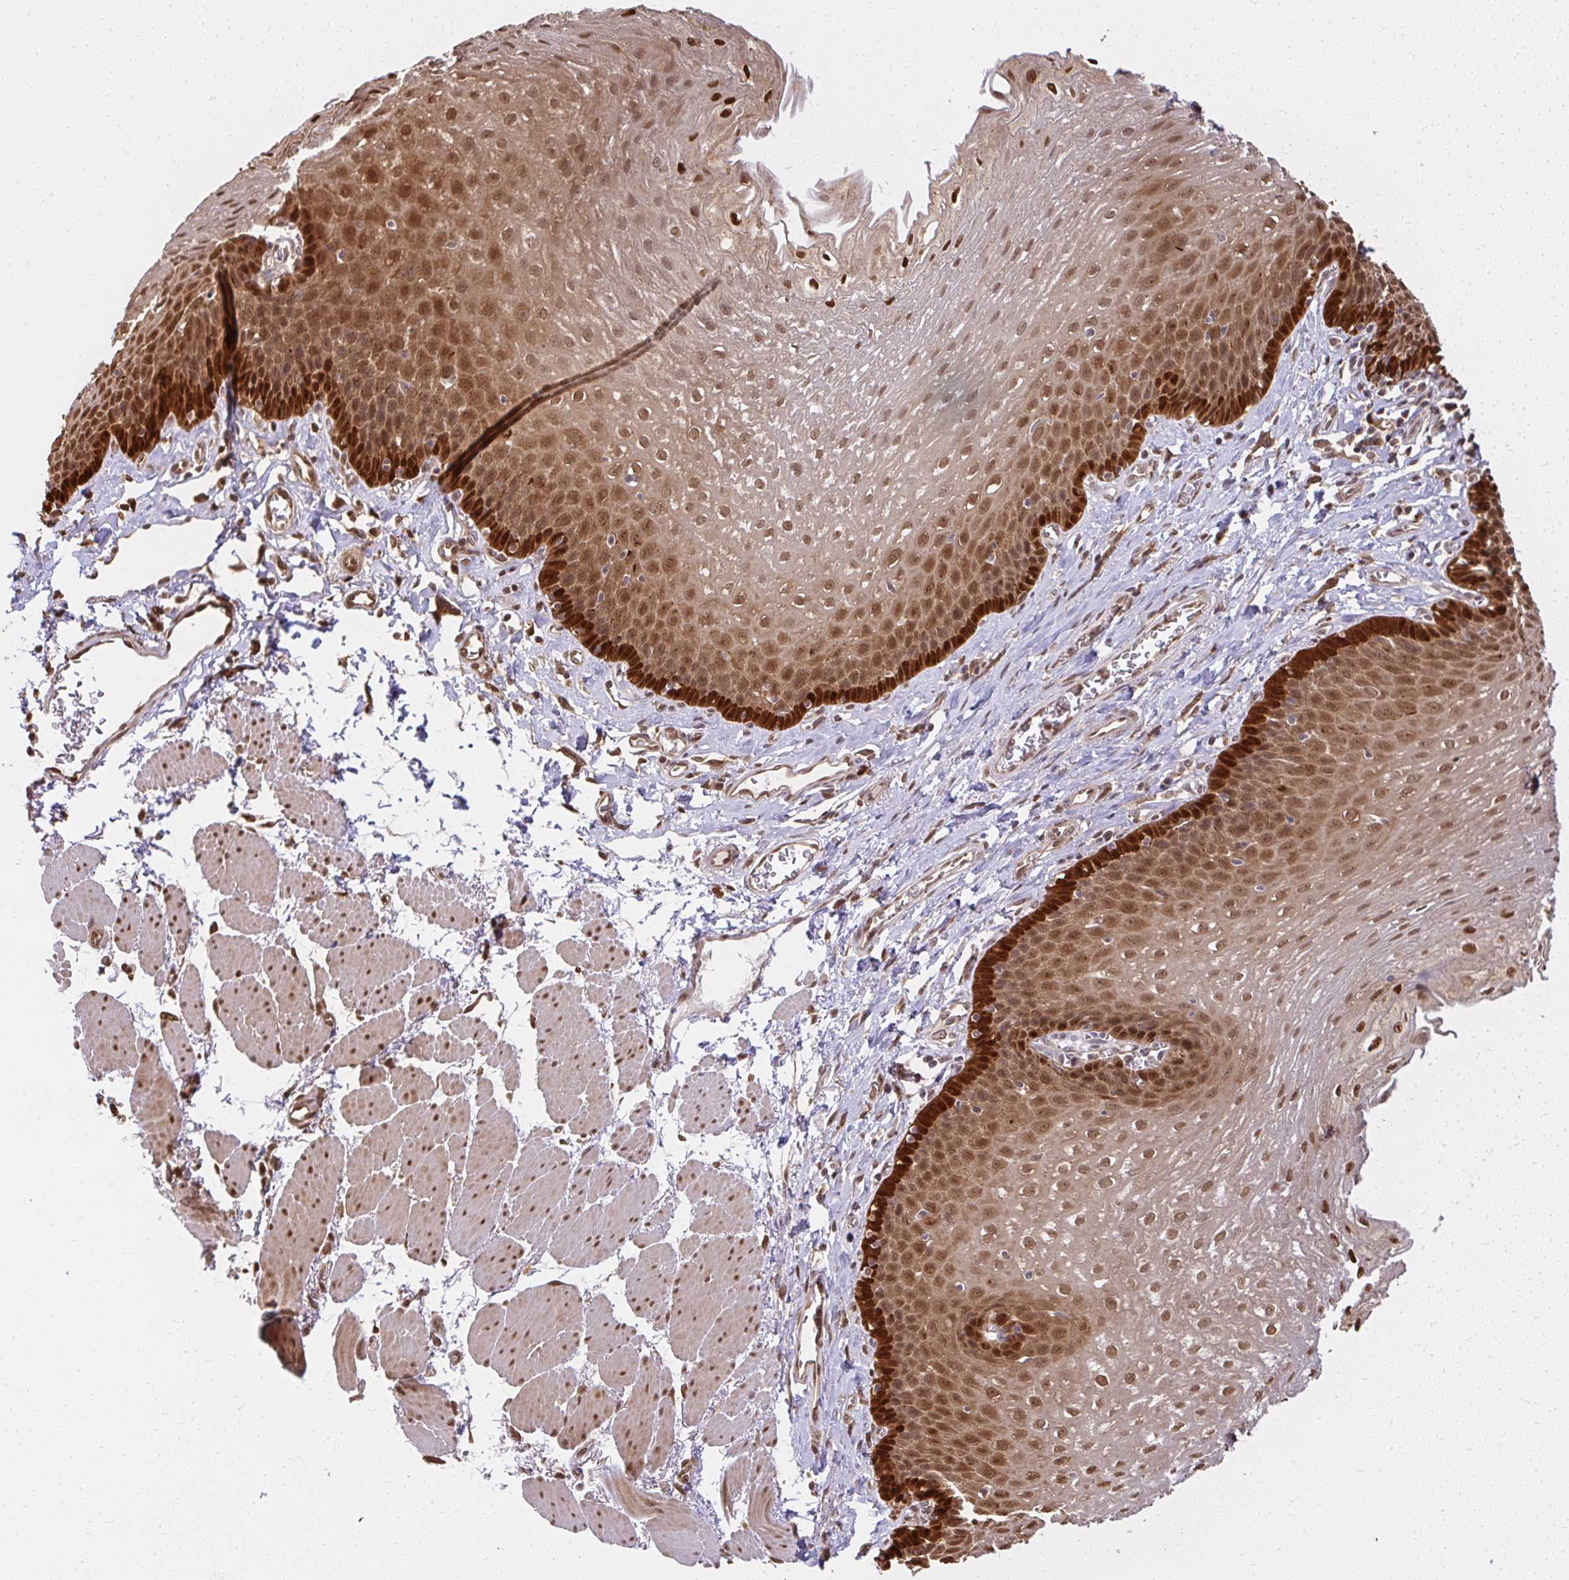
{"staining": {"intensity": "strong", "quantity": "25%-75%", "location": "nuclear"}, "tissue": "esophagus", "cell_type": "Squamous epithelial cells", "image_type": "normal", "snomed": [{"axis": "morphology", "description": "Normal tissue, NOS"}, {"axis": "topography", "description": "Esophagus"}], "caption": "Strong nuclear protein staining is seen in about 25%-75% of squamous epithelial cells in esophagus. (DAB (3,3'-diaminobenzidine) IHC with brightfield microscopy, high magnification).", "gene": "LARS2", "patient": {"sex": "female", "age": 81}}